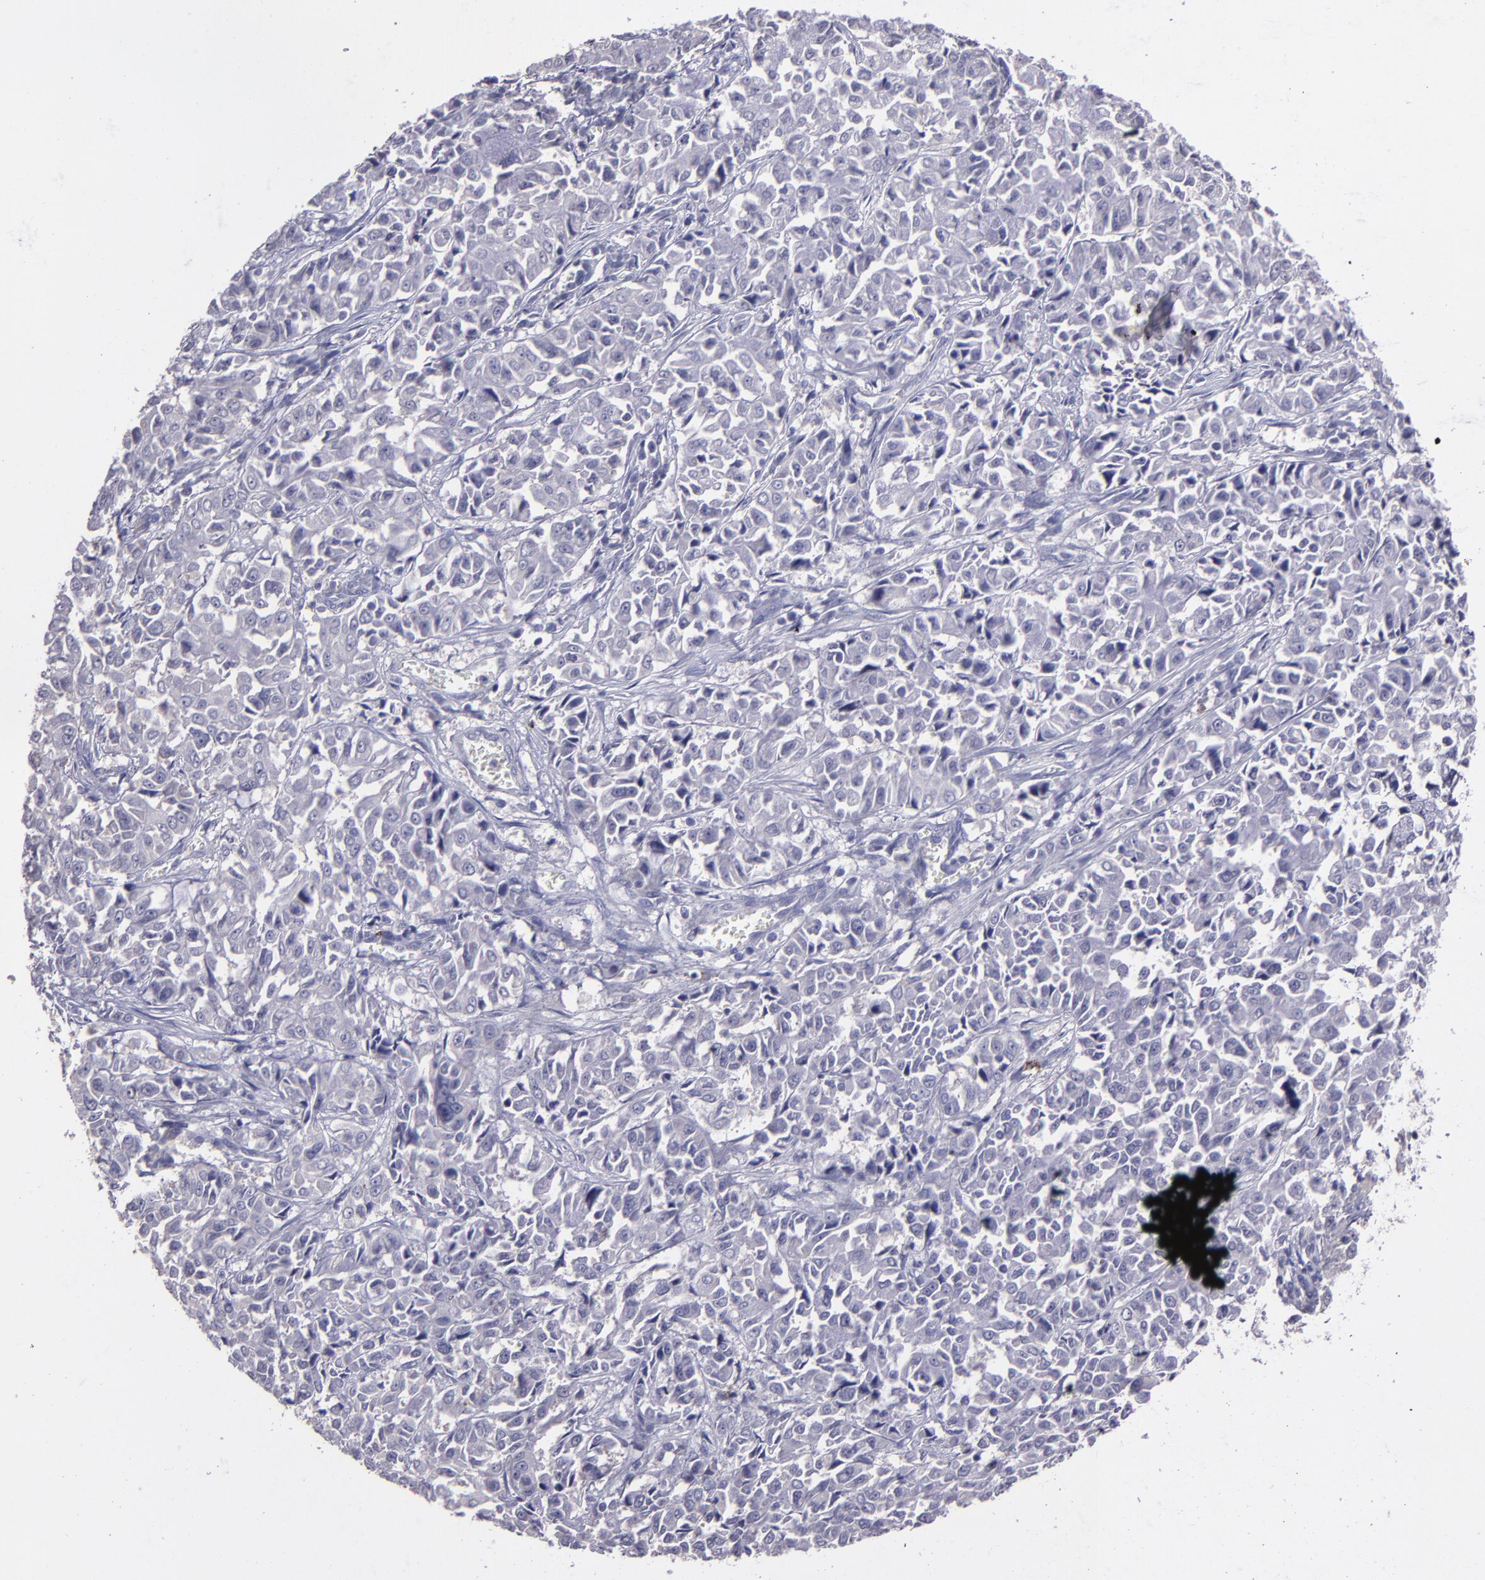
{"staining": {"intensity": "negative", "quantity": "none", "location": "none"}, "tissue": "pancreatic cancer", "cell_type": "Tumor cells", "image_type": "cancer", "snomed": [{"axis": "morphology", "description": "Adenocarcinoma, NOS"}, {"axis": "topography", "description": "Pancreas"}], "caption": "This is an immunohistochemistry micrograph of human adenocarcinoma (pancreatic). There is no positivity in tumor cells.", "gene": "MASP1", "patient": {"sex": "female", "age": 52}}